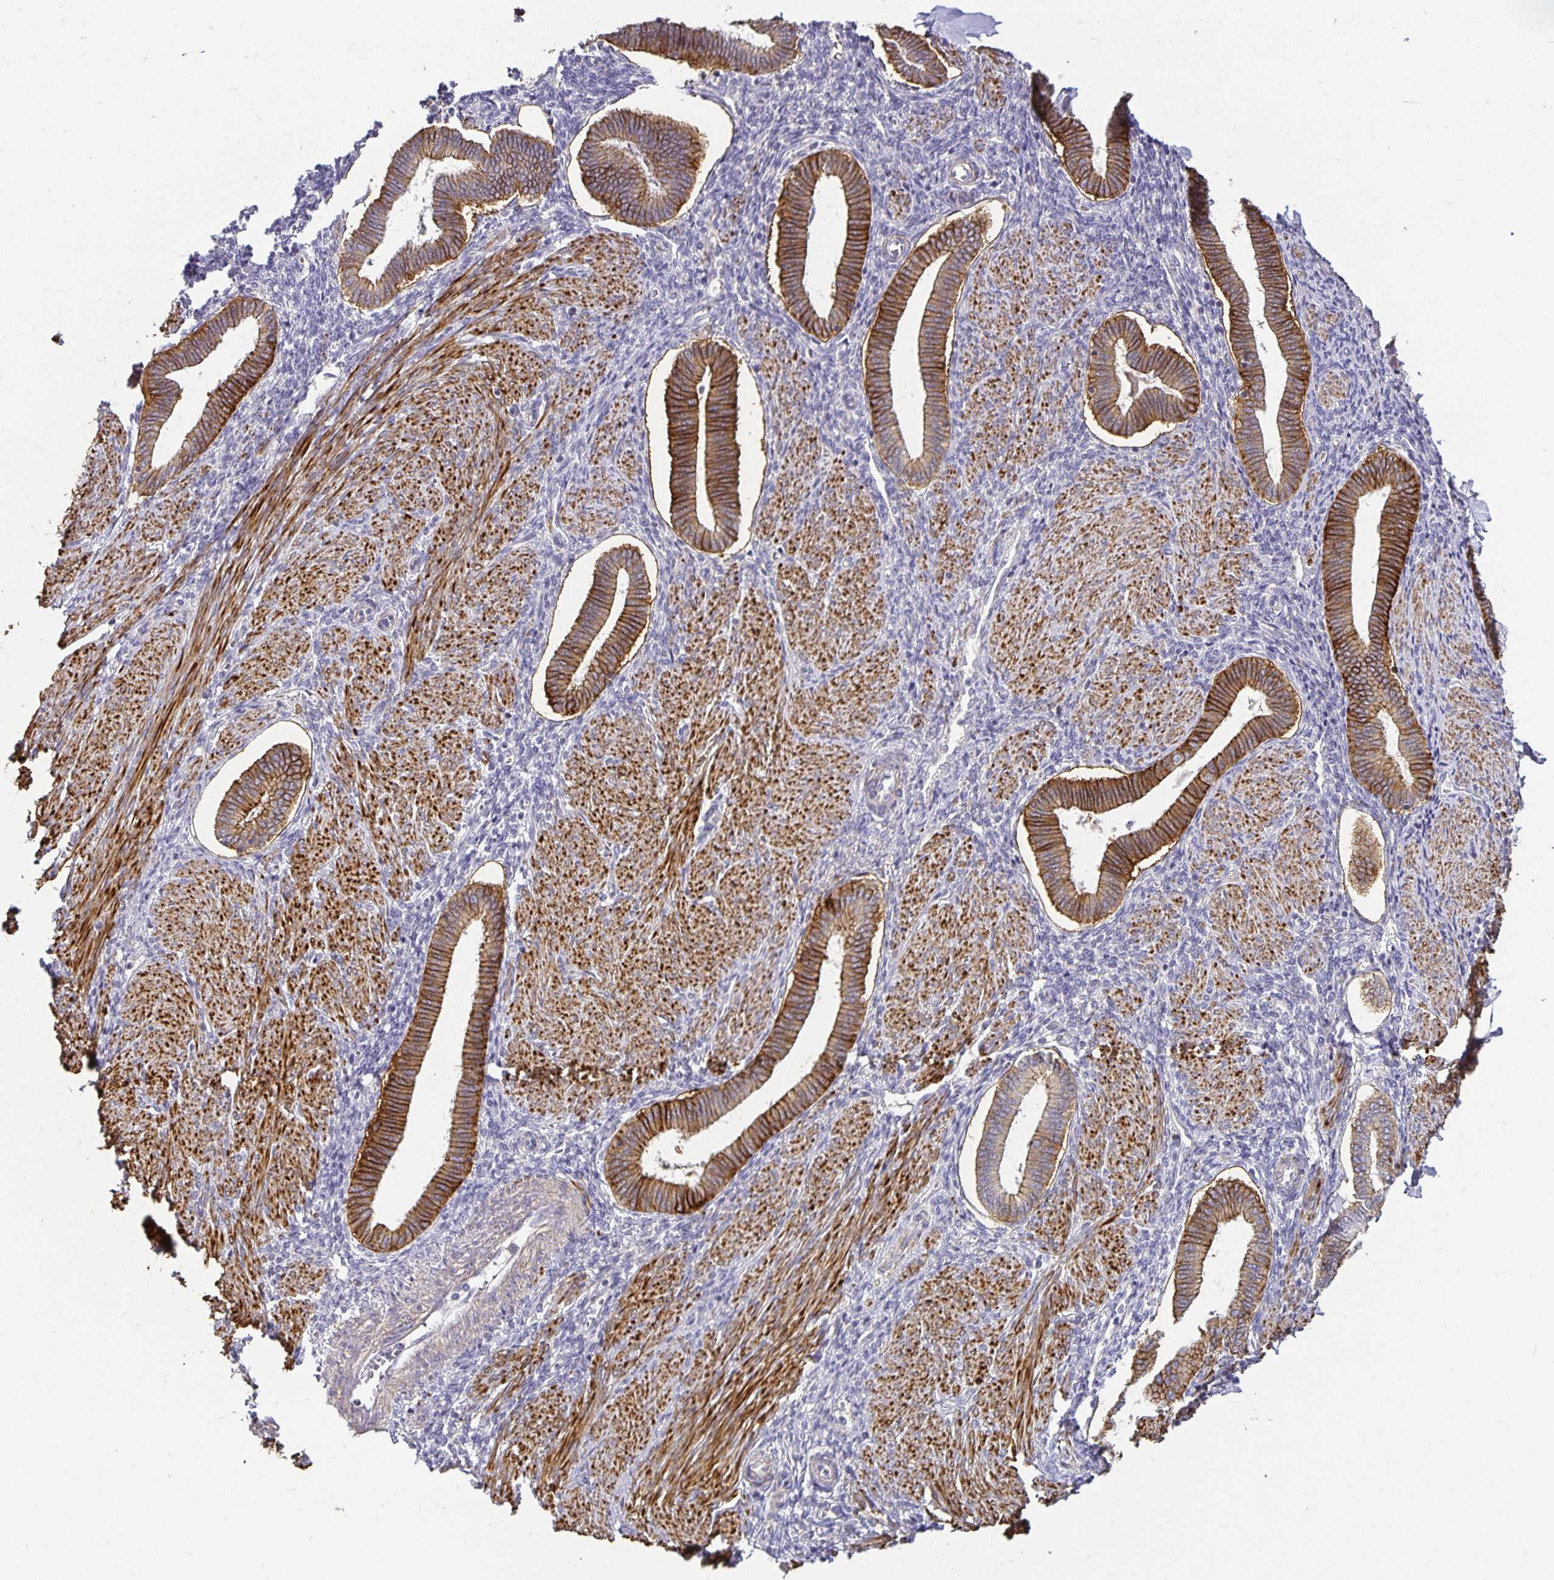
{"staining": {"intensity": "negative", "quantity": "none", "location": "none"}, "tissue": "endometrium", "cell_type": "Cells in endometrial stroma", "image_type": "normal", "snomed": [{"axis": "morphology", "description": "Normal tissue, NOS"}, {"axis": "topography", "description": "Endometrium"}], "caption": "Photomicrograph shows no protein positivity in cells in endometrial stroma of benign endometrium. Nuclei are stained in blue.", "gene": "CA12", "patient": {"sex": "female", "age": 42}}